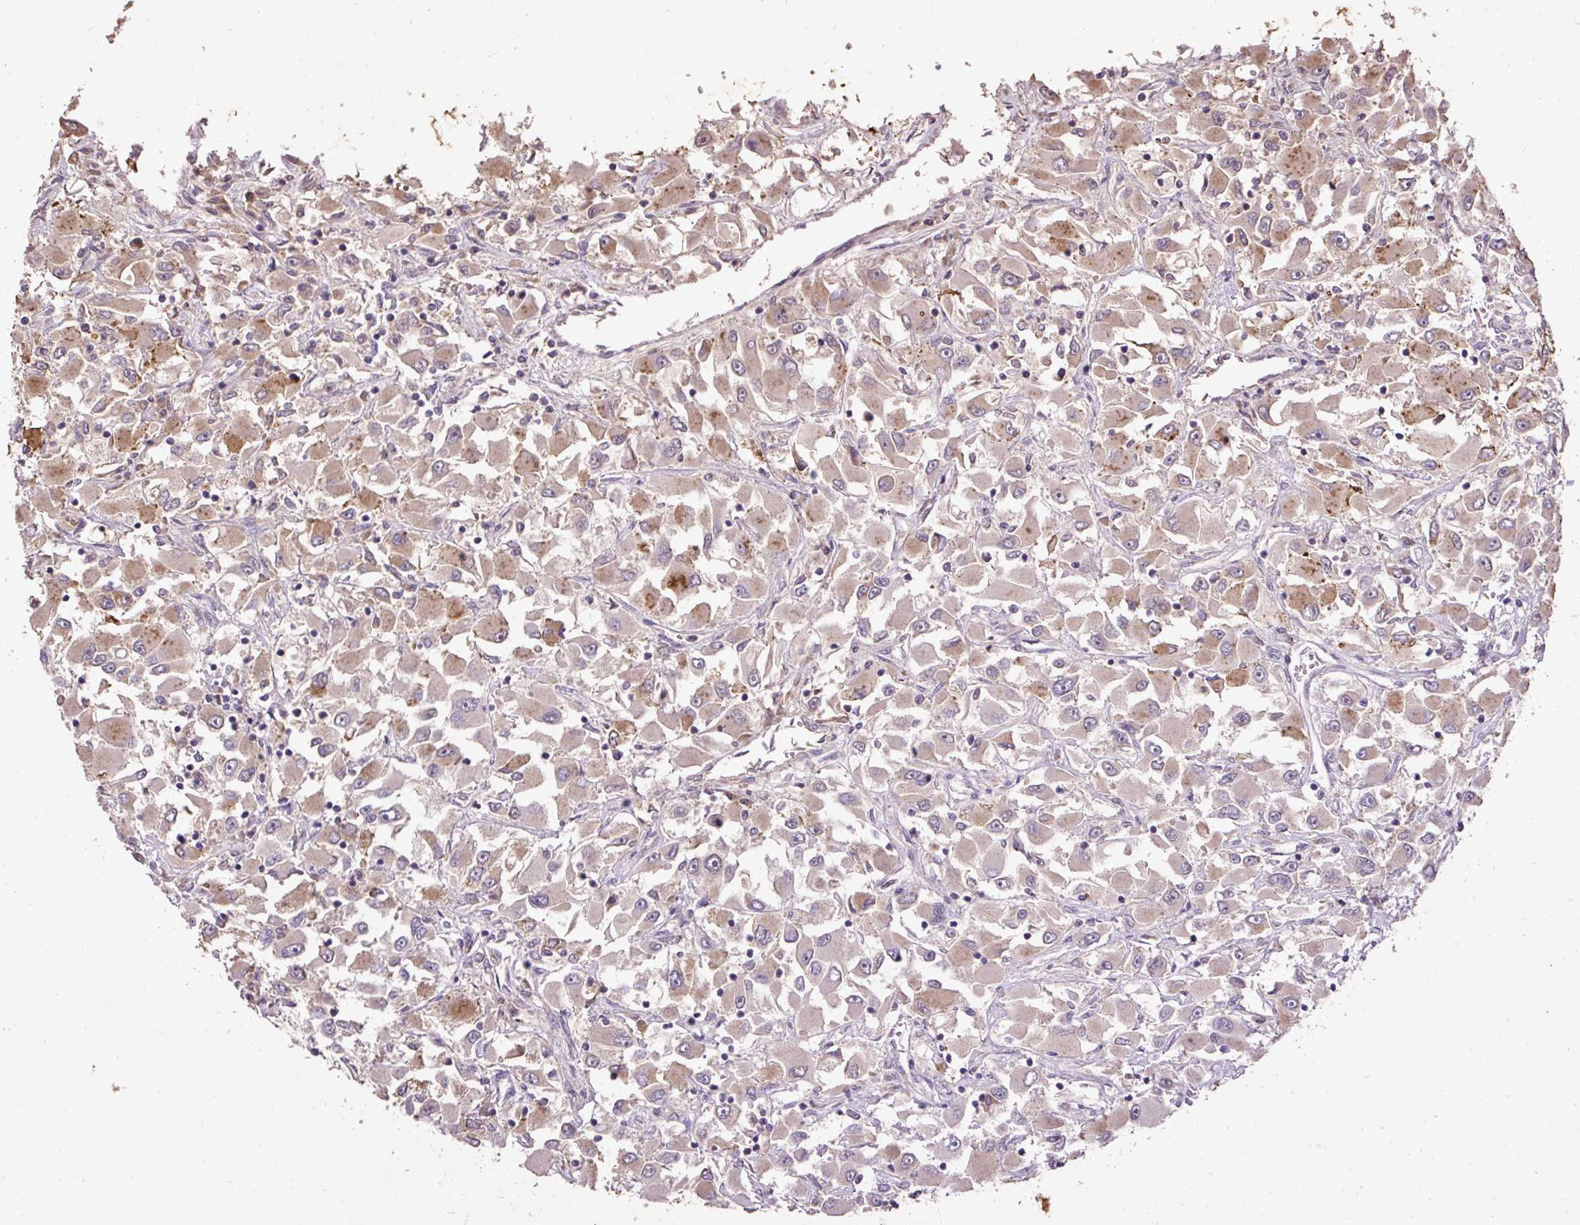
{"staining": {"intensity": "moderate", "quantity": "<25%", "location": "cytoplasmic/membranous"}, "tissue": "renal cancer", "cell_type": "Tumor cells", "image_type": "cancer", "snomed": [{"axis": "morphology", "description": "Adenocarcinoma, NOS"}, {"axis": "topography", "description": "Kidney"}], "caption": "Renal adenocarcinoma stained with a protein marker exhibits moderate staining in tumor cells.", "gene": "LRTM2", "patient": {"sex": "female", "age": 52}}